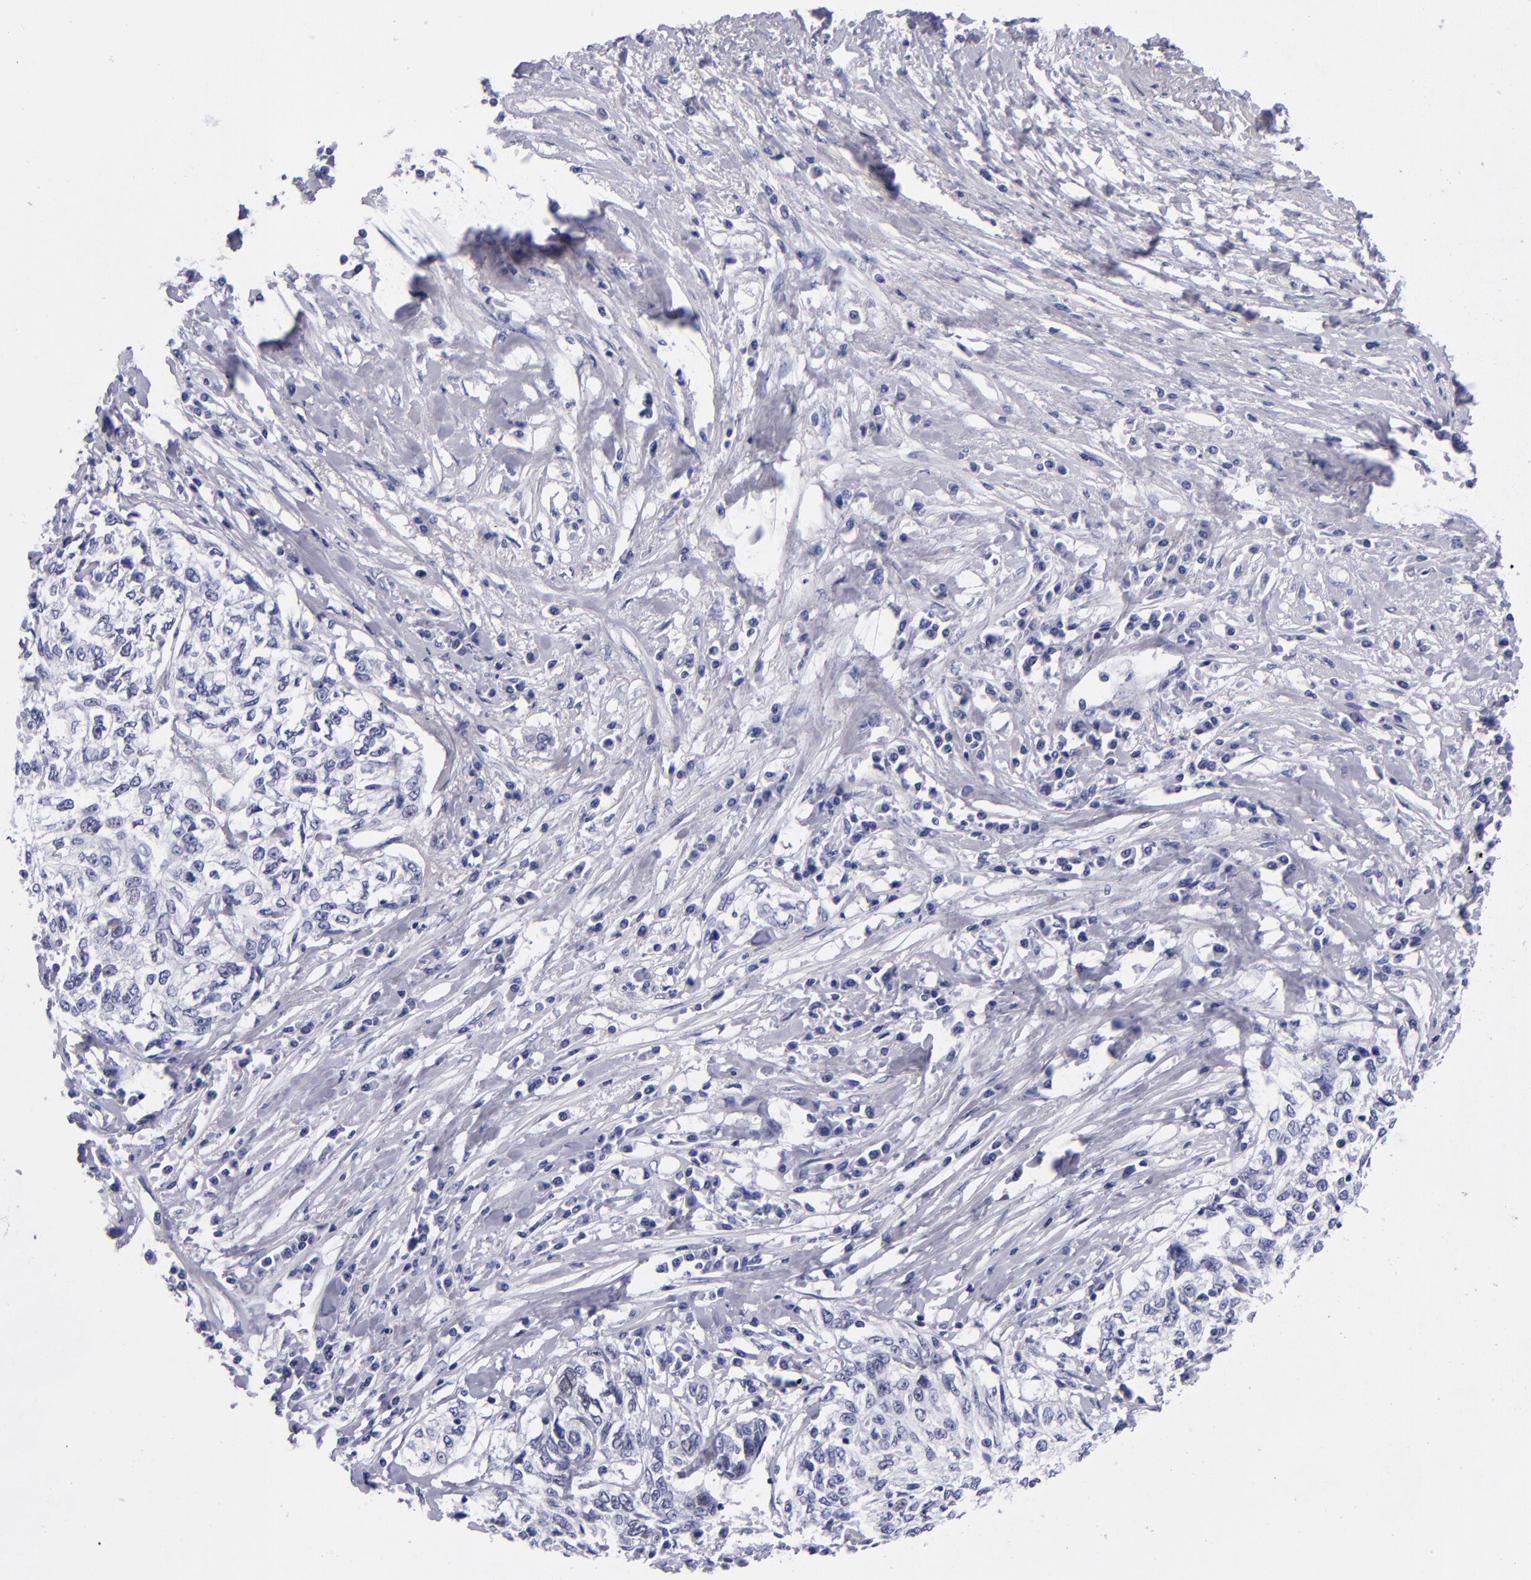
{"staining": {"intensity": "negative", "quantity": "none", "location": "none"}, "tissue": "cervical cancer", "cell_type": "Tumor cells", "image_type": "cancer", "snomed": [{"axis": "morphology", "description": "Squamous cell carcinoma, NOS"}, {"axis": "topography", "description": "Cervix"}], "caption": "Immunohistochemistry (IHC) of human squamous cell carcinoma (cervical) demonstrates no expression in tumor cells. Nuclei are stained in blue.", "gene": "MCM7", "patient": {"sex": "female", "age": 57}}